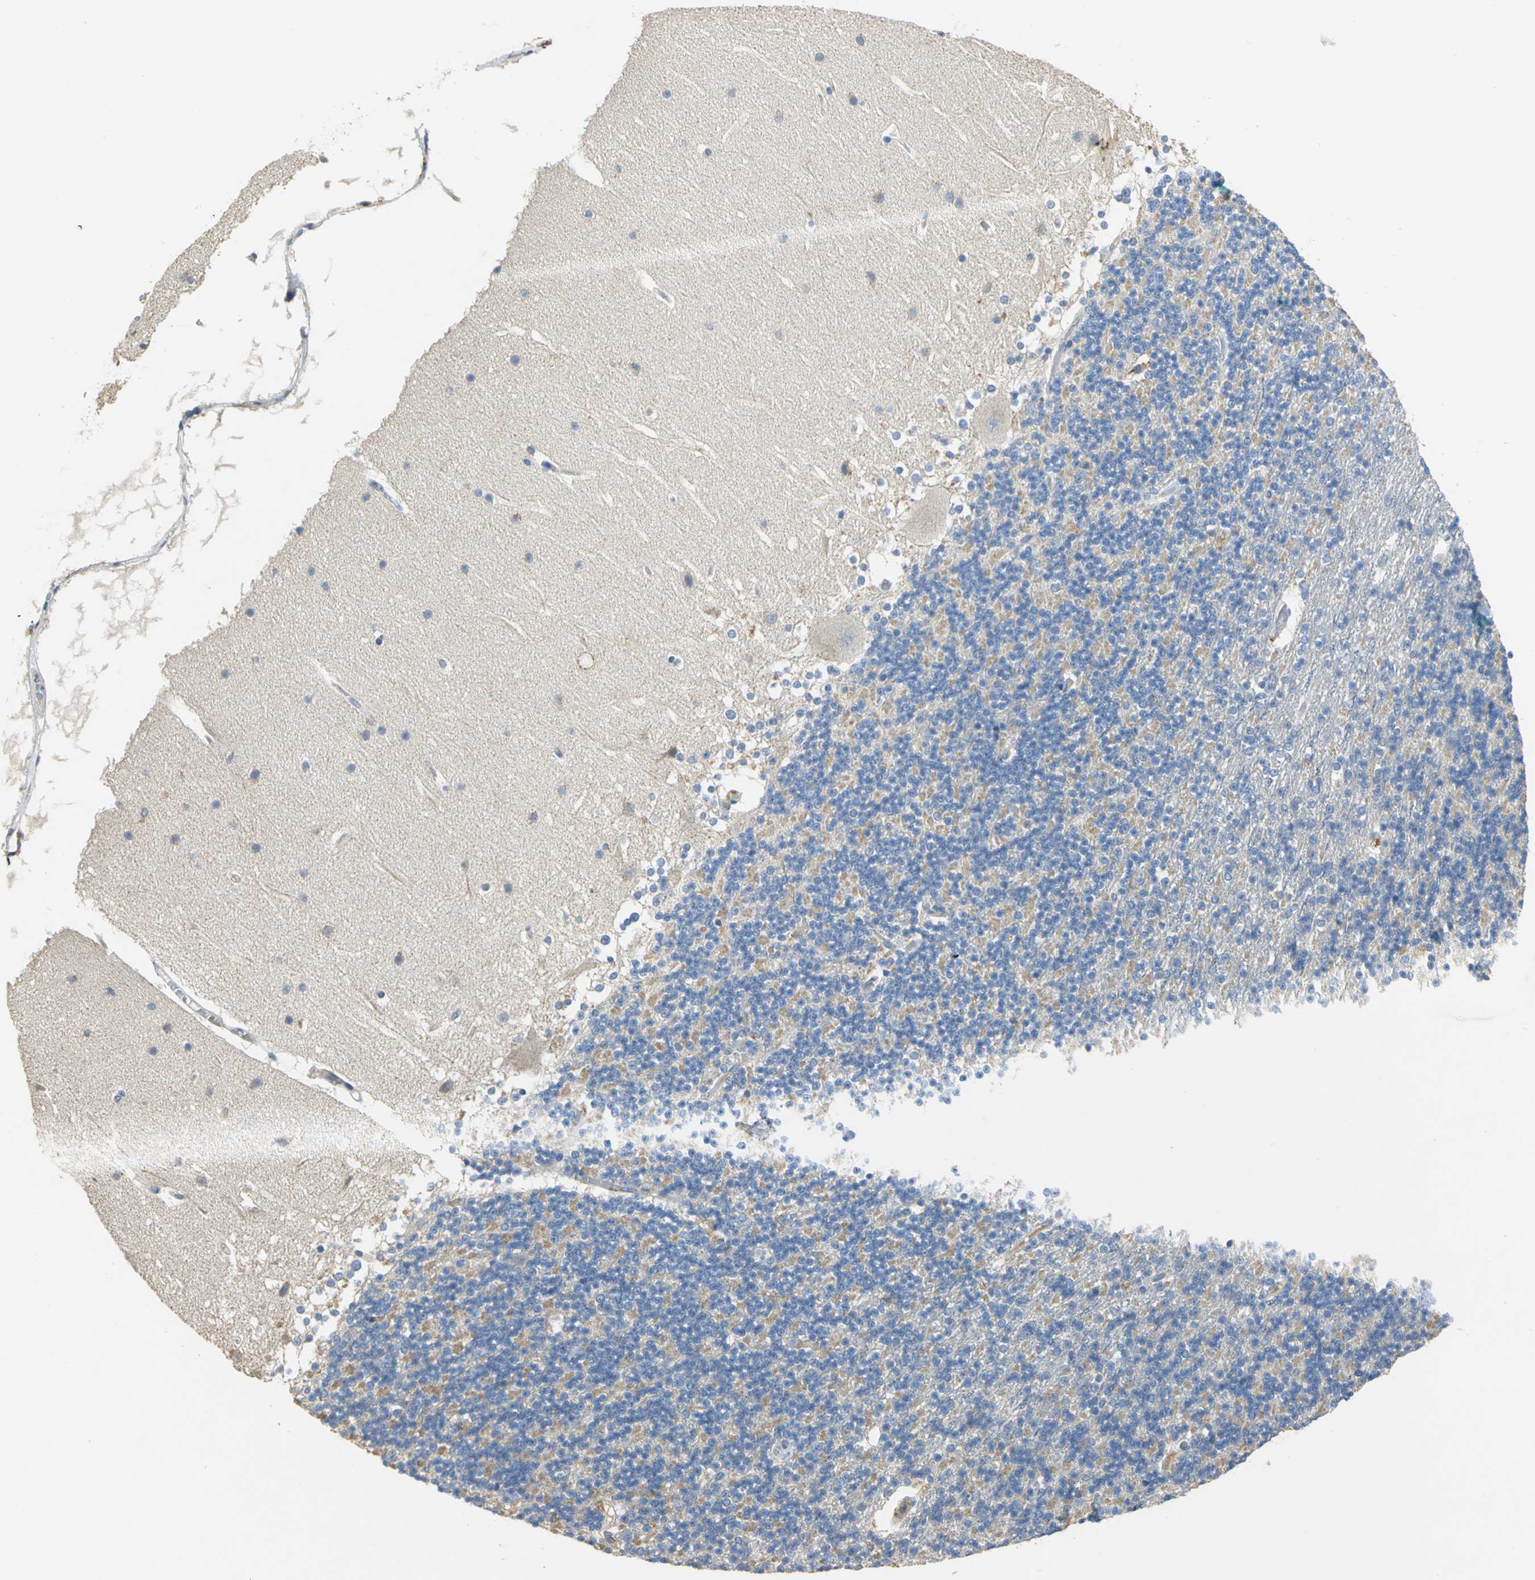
{"staining": {"intensity": "weak", "quantity": "25%-75%", "location": "cytoplasmic/membranous"}, "tissue": "cerebellum", "cell_type": "Cells in granular layer", "image_type": "normal", "snomed": [{"axis": "morphology", "description": "Normal tissue, NOS"}, {"axis": "topography", "description": "Cerebellum"}], "caption": "A brown stain labels weak cytoplasmic/membranous staining of a protein in cells in granular layer of unremarkable human cerebellum. Immunohistochemistry (ihc) stains the protein in brown and the nuclei are stained blue.", "gene": "IL17RB", "patient": {"sex": "female", "age": 19}}